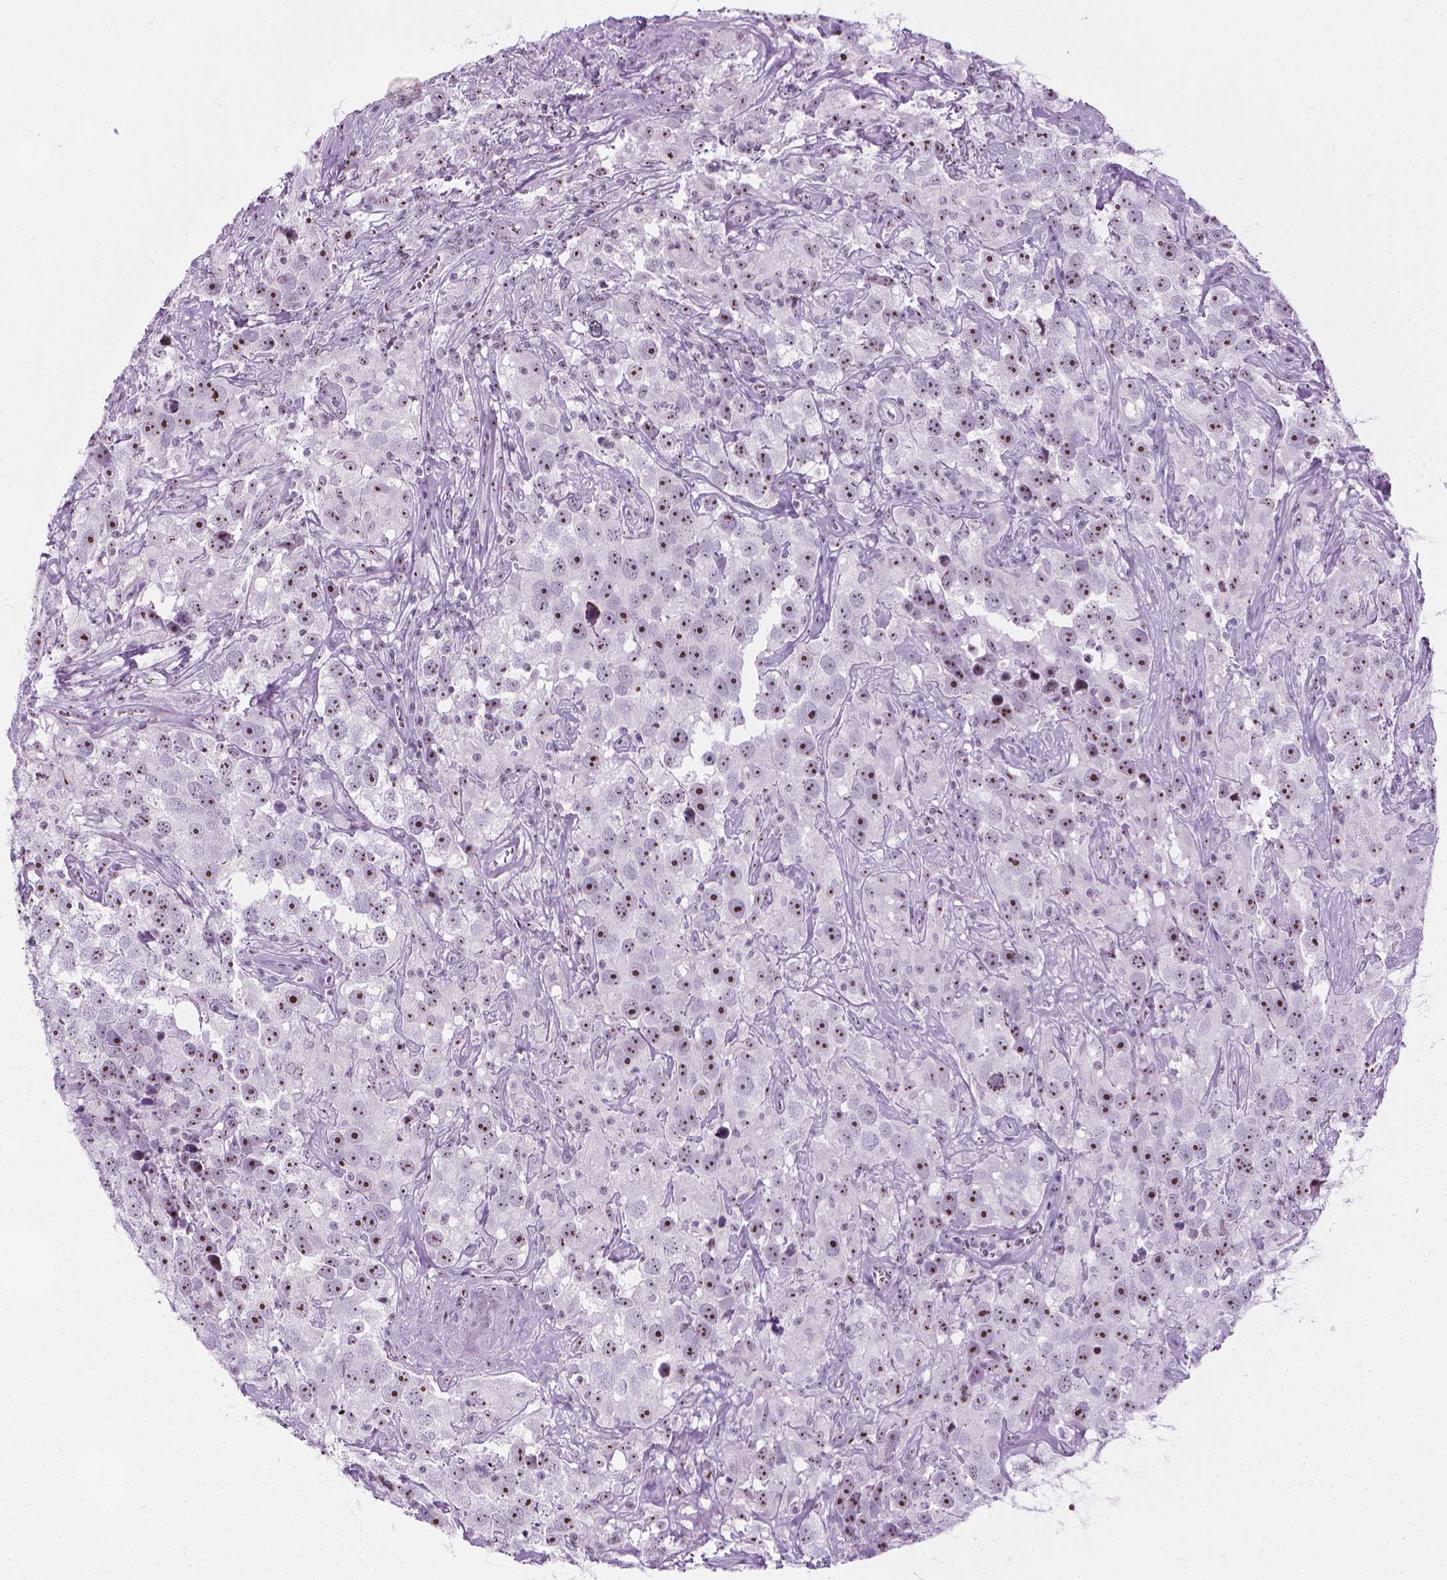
{"staining": {"intensity": "strong", "quantity": ">75%", "location": "nuclear"}, "tissue": "testis cancer", "cell_type": "Tumor cells", "image_type": "cancer", "snomed": [{"axis": "morphology", "description": "Seminoma, NOS"}, {"axis": "topography", "description": "Testis"}], "caption": "This histopathology image displays testis seminoma stained with immunohistochemistry (IHC) to label a protein in brown. The nuclear of tumor cells show strong positivity for the protein. Nuclei are counter-stained blue.", "gene": "NOL7", "patient": {"sex": "male", "age": 49}}